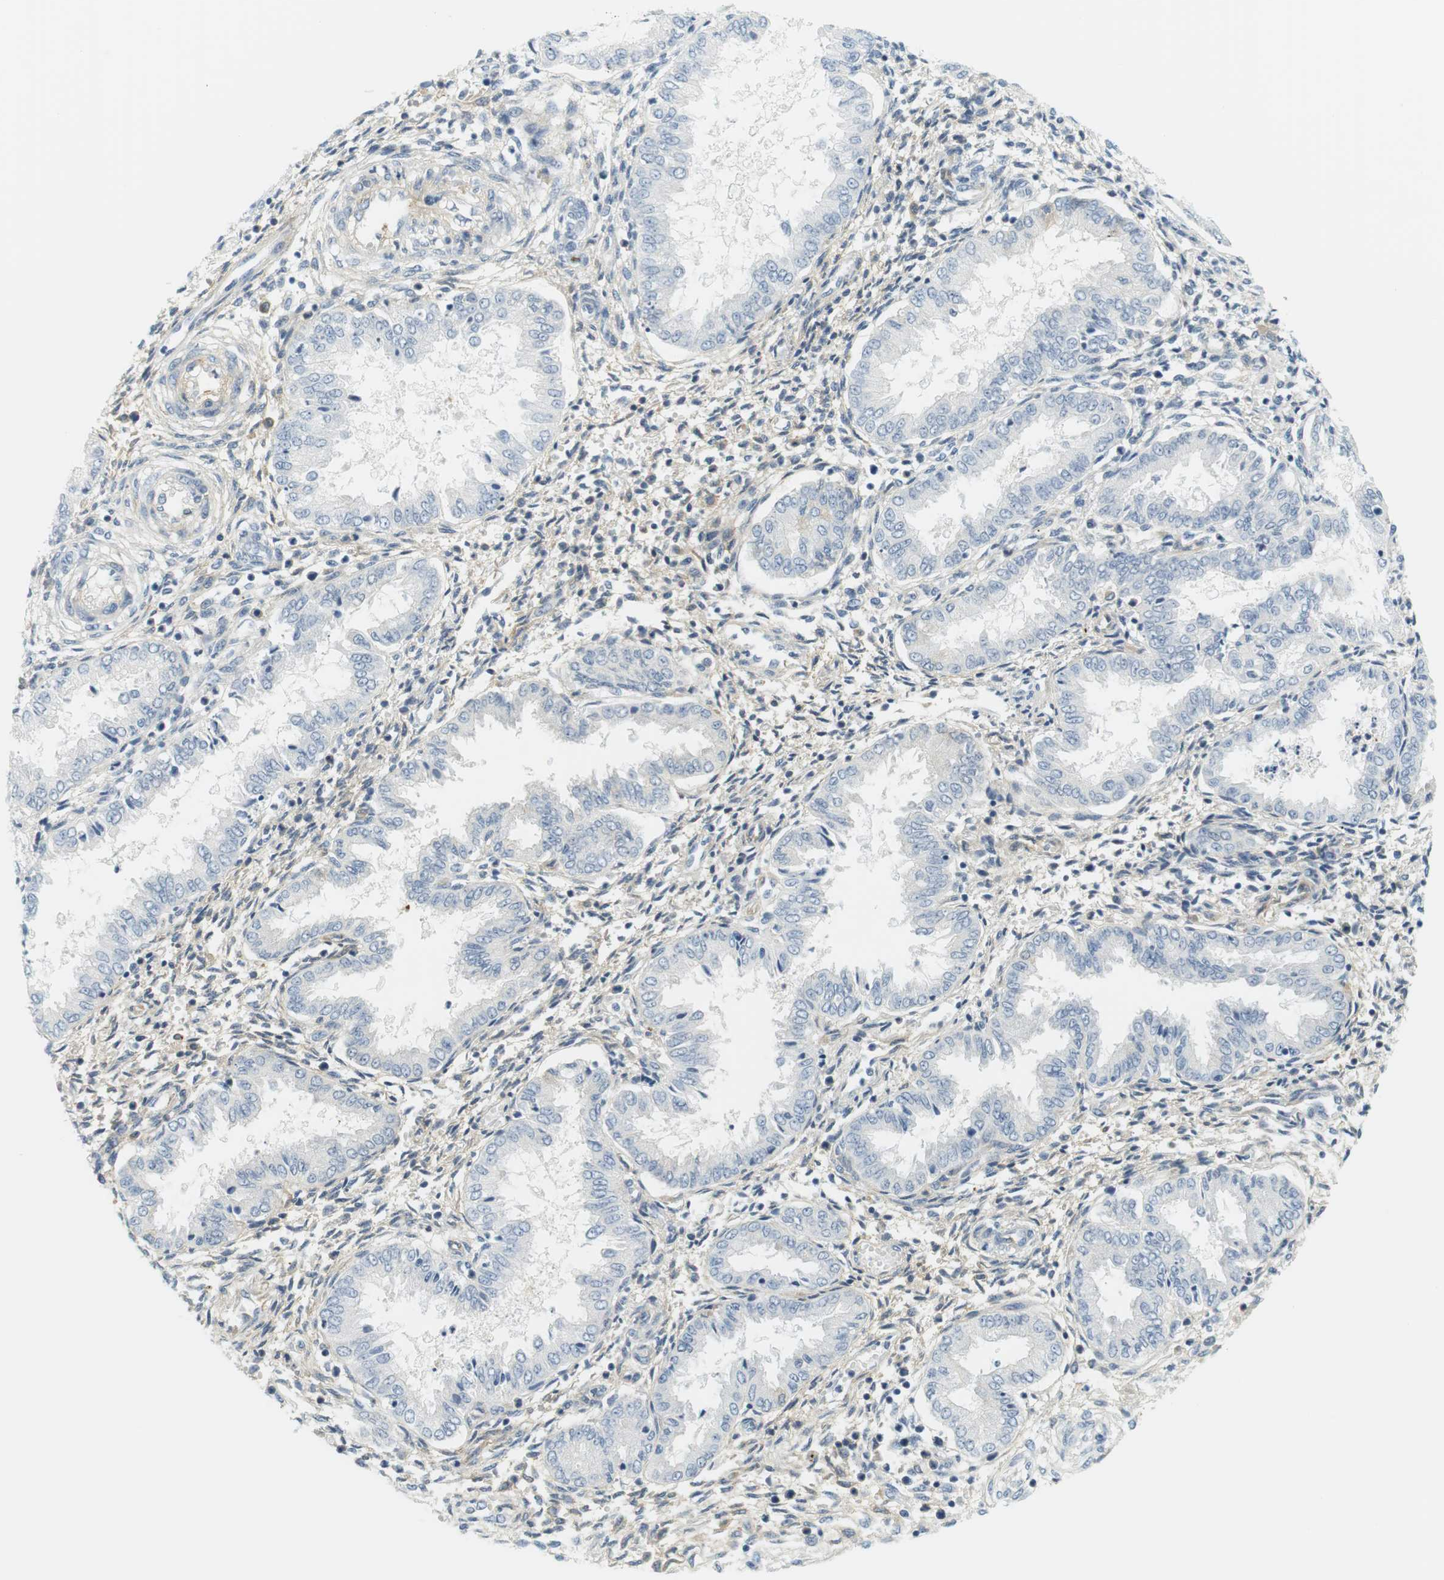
{"staining": {"intensity": "negative", "quantity": "none", "location": "none"}, "tissue": "endometrium", "cell_type": "Cells in endometrial stroma", "image_type": "normal", "snomed": [{"axis": "morphology", "description": "Normal tissue, NOS"}, {"axis": "topography", "description": "Endometrium"}], "caption": "Cells in endometrial stroma show no significant staining in normal endometrium.", "gene": "APOB", "patient": {"sex": "female", "age": 33}}